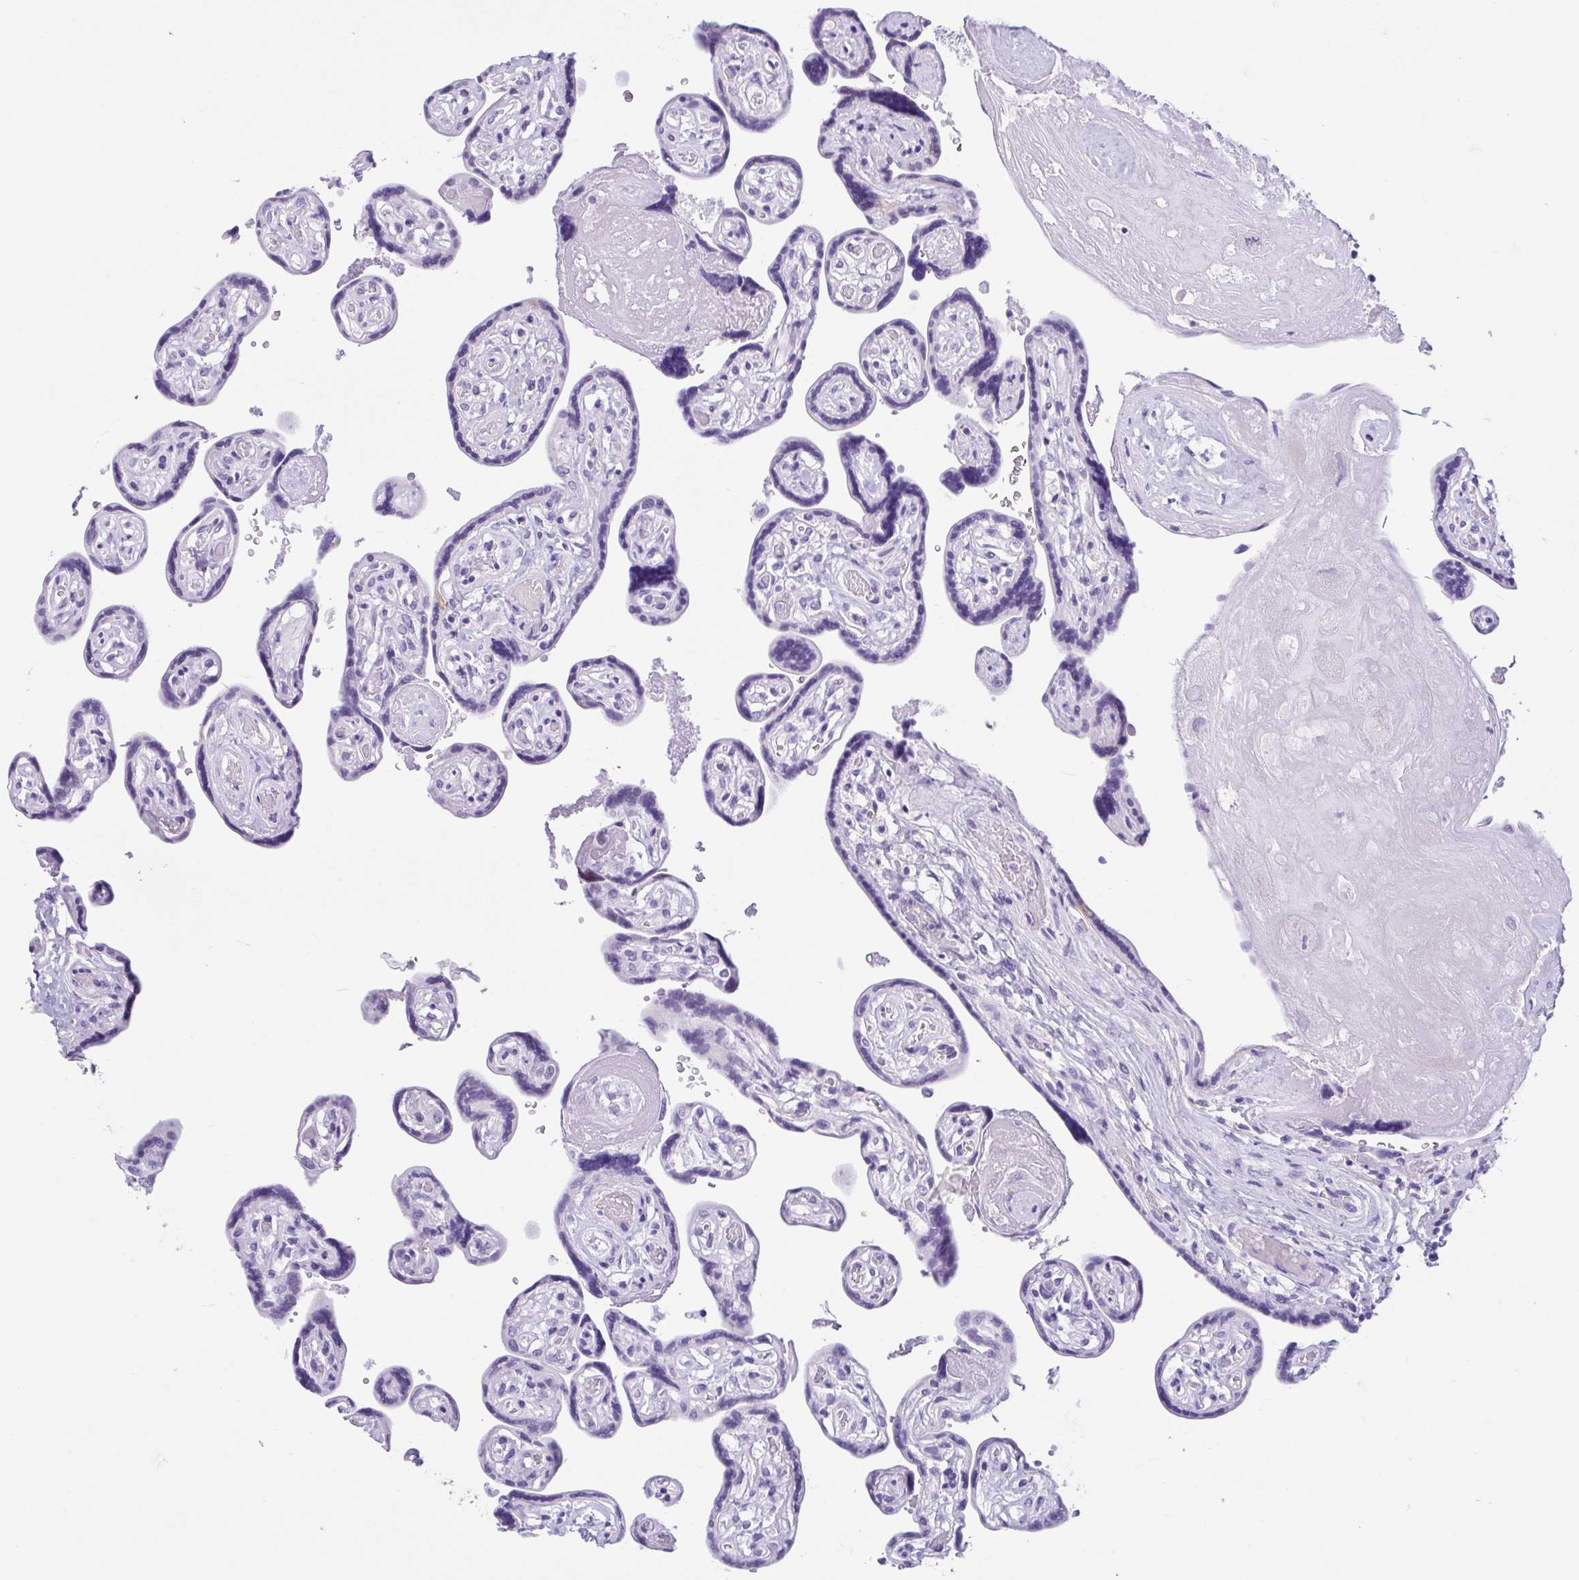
{"staining": {"intensity": "moderate", "quantity": "<25%", "location": "nuclear"}, "tissue": "placenta", "cell_type": "Trophoblastic cells", "image_type": "normal", "snomed": [{"axis": "morphology", "description": "Normal tissue, NOS"}, {"axis": "topography", "description": "Placenta"}], "caption": "About <25% of trophoblastic cells in benign placenta show moderate nuclear protein positivity as visualized by brown immunohistochemical staining.", "gene": "ENSG00000274792", "patient": {"sex": "female", "age": 32}}